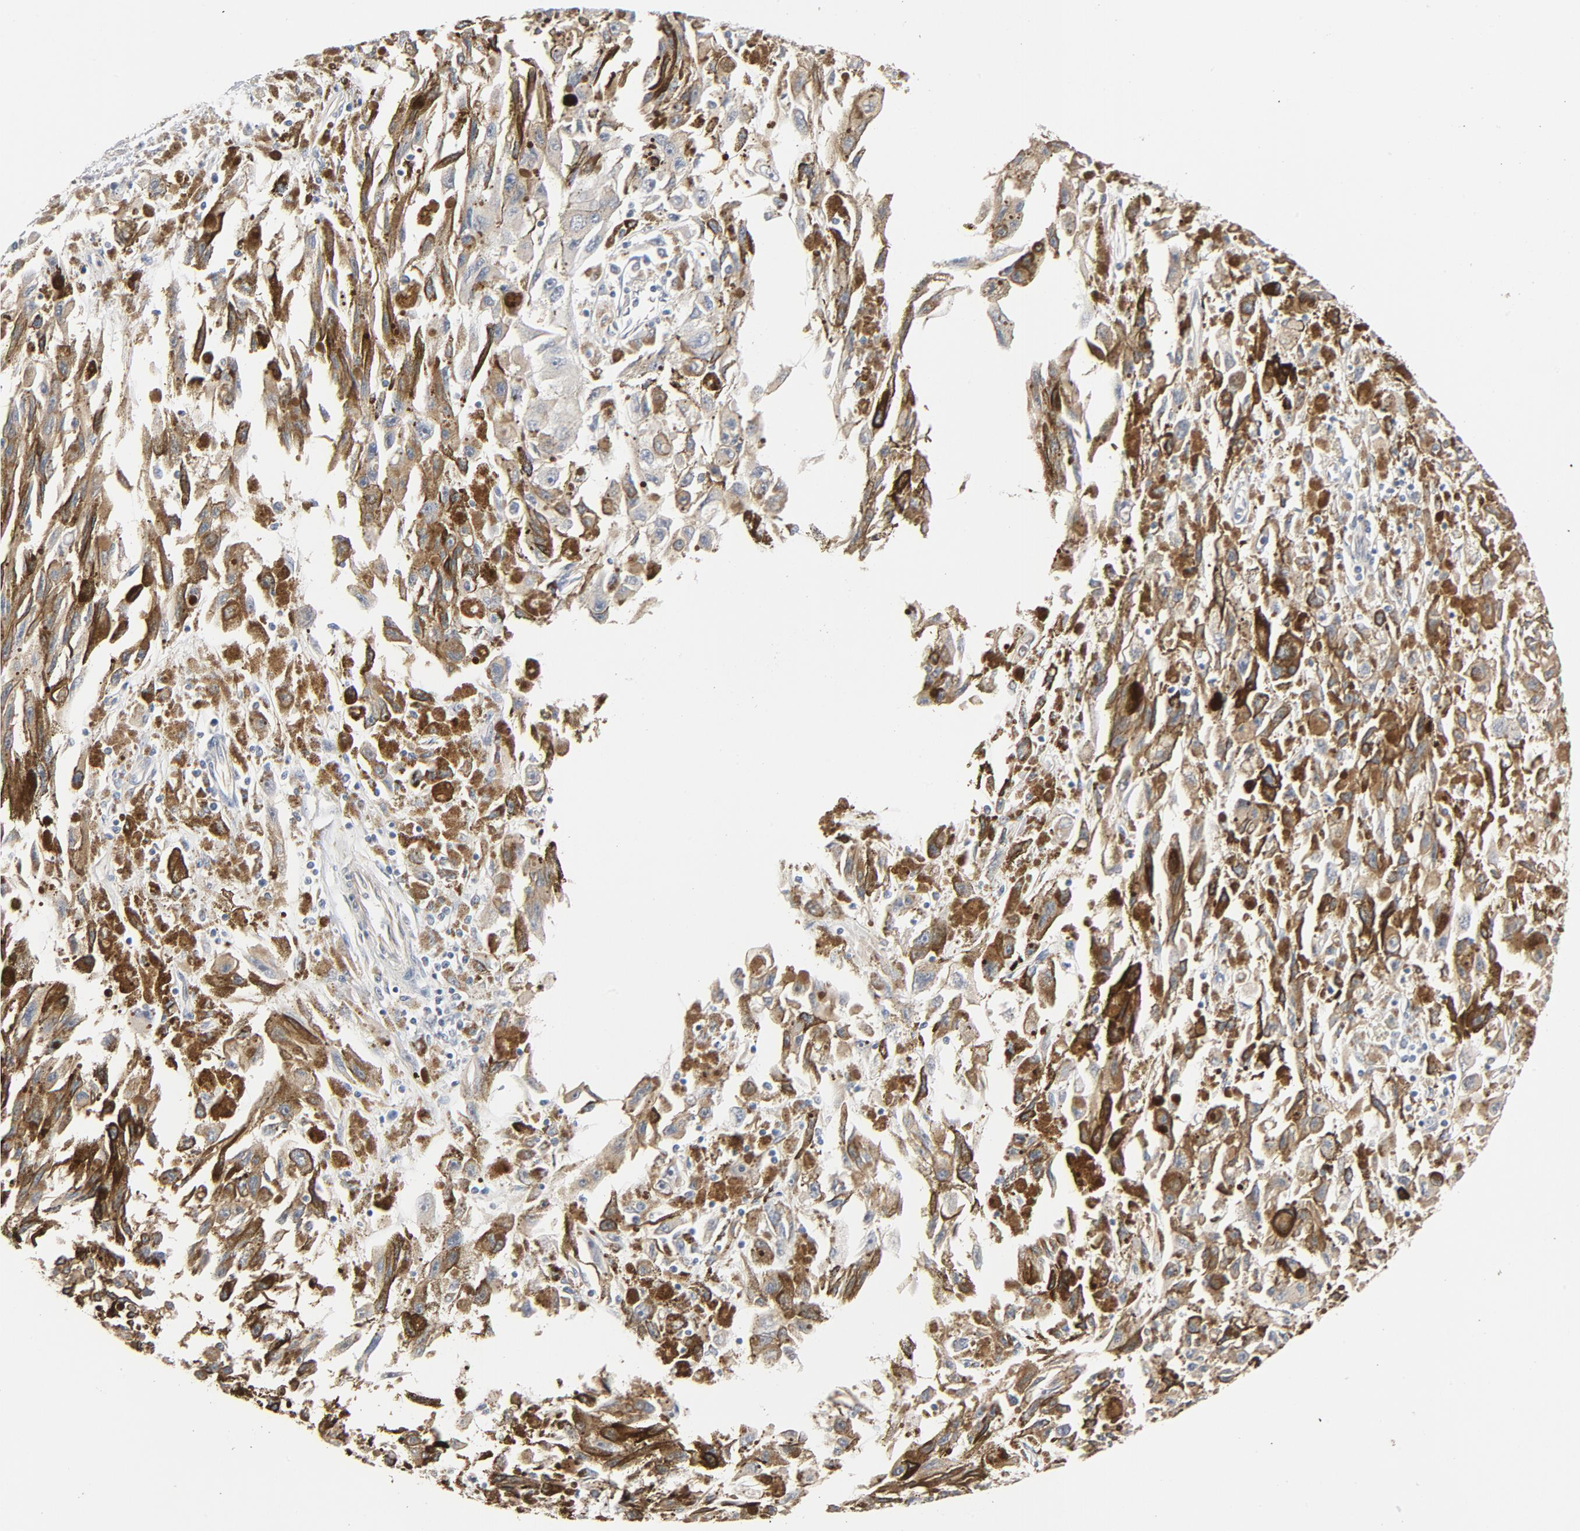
{"staining": {"intensity": "moderate", "quantity": ">75%", "location": "cytoplasmic/membranous"}, "tissue": "melanoma", "cell_type": "Tumor cells", "image_type": "cancer", "snomed": [{"axis": "morphology", "description": "Malignant melanoma, NOS"}, {"axis": "topography", "description": "Skin"}], "caption": "About >75% of tumor cells in human malignant melanoma show moderate cytoplasmic/membranous protein staining as visualized by brown immunohistochemical staining.", "gene": "TRIOBP", "patient": {"sex": "female", "age": 104}}